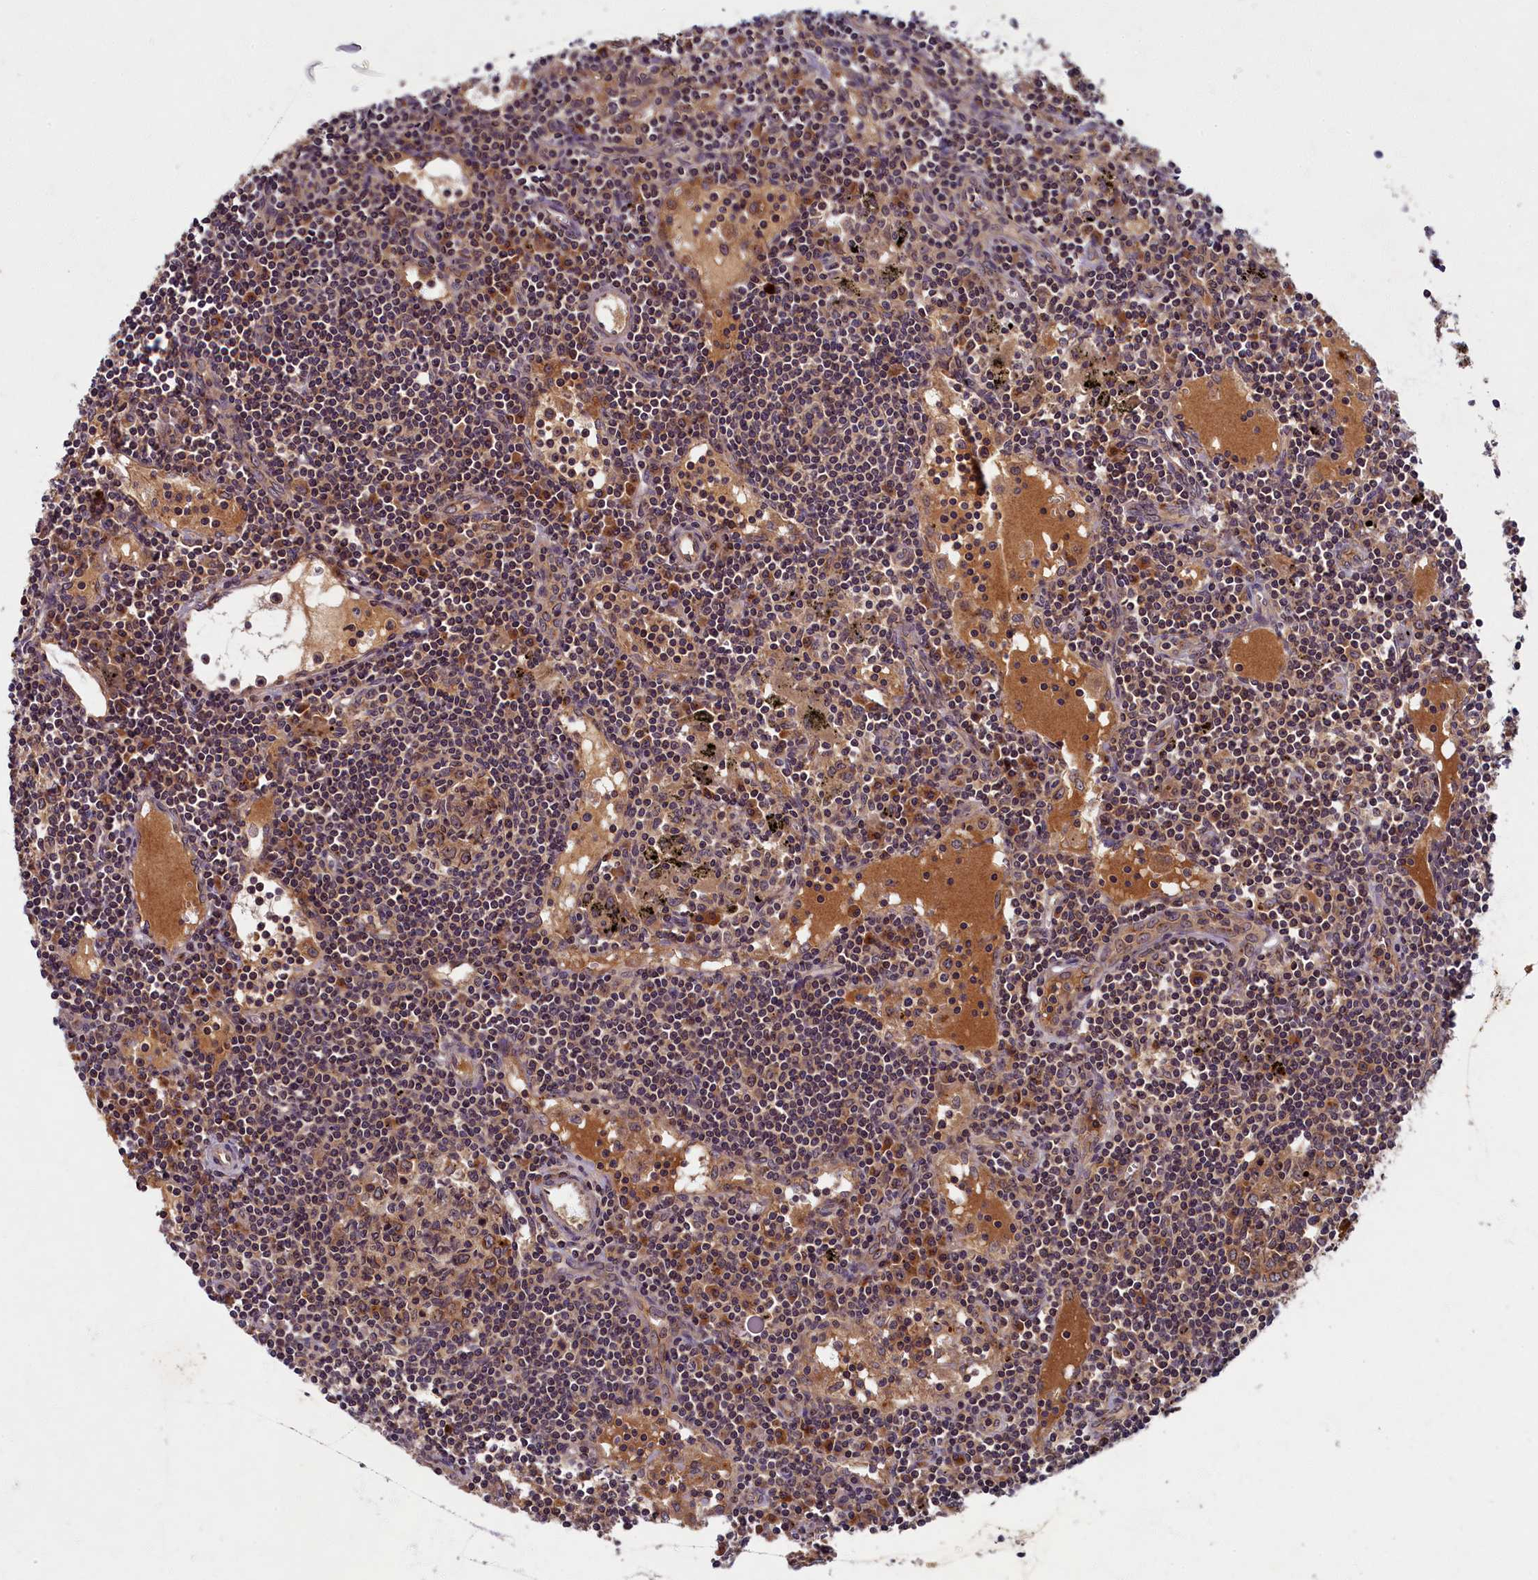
{"staining": {"intensity": "moderate", "quantity": ">75%", "location": "cytoplasmic/membranous"}, "tissue": "lymph node", "cell_type": "Germinal center cells", "image_type": "normal", "snomed": [{"axis": "morphology", "description": "Normal tissue, NOS"}, {"axis": "topography", "description": "Lymph node"}], "caption": "Immunohistochemistry (DAB) staining of unremarkable human lymph node demonstrates moderate cytoplasmic/membranous protein staining in approximately >75% of germinal center cells.", "gene": "BICD1", "patient": {"sex": "male", "age": 74}}